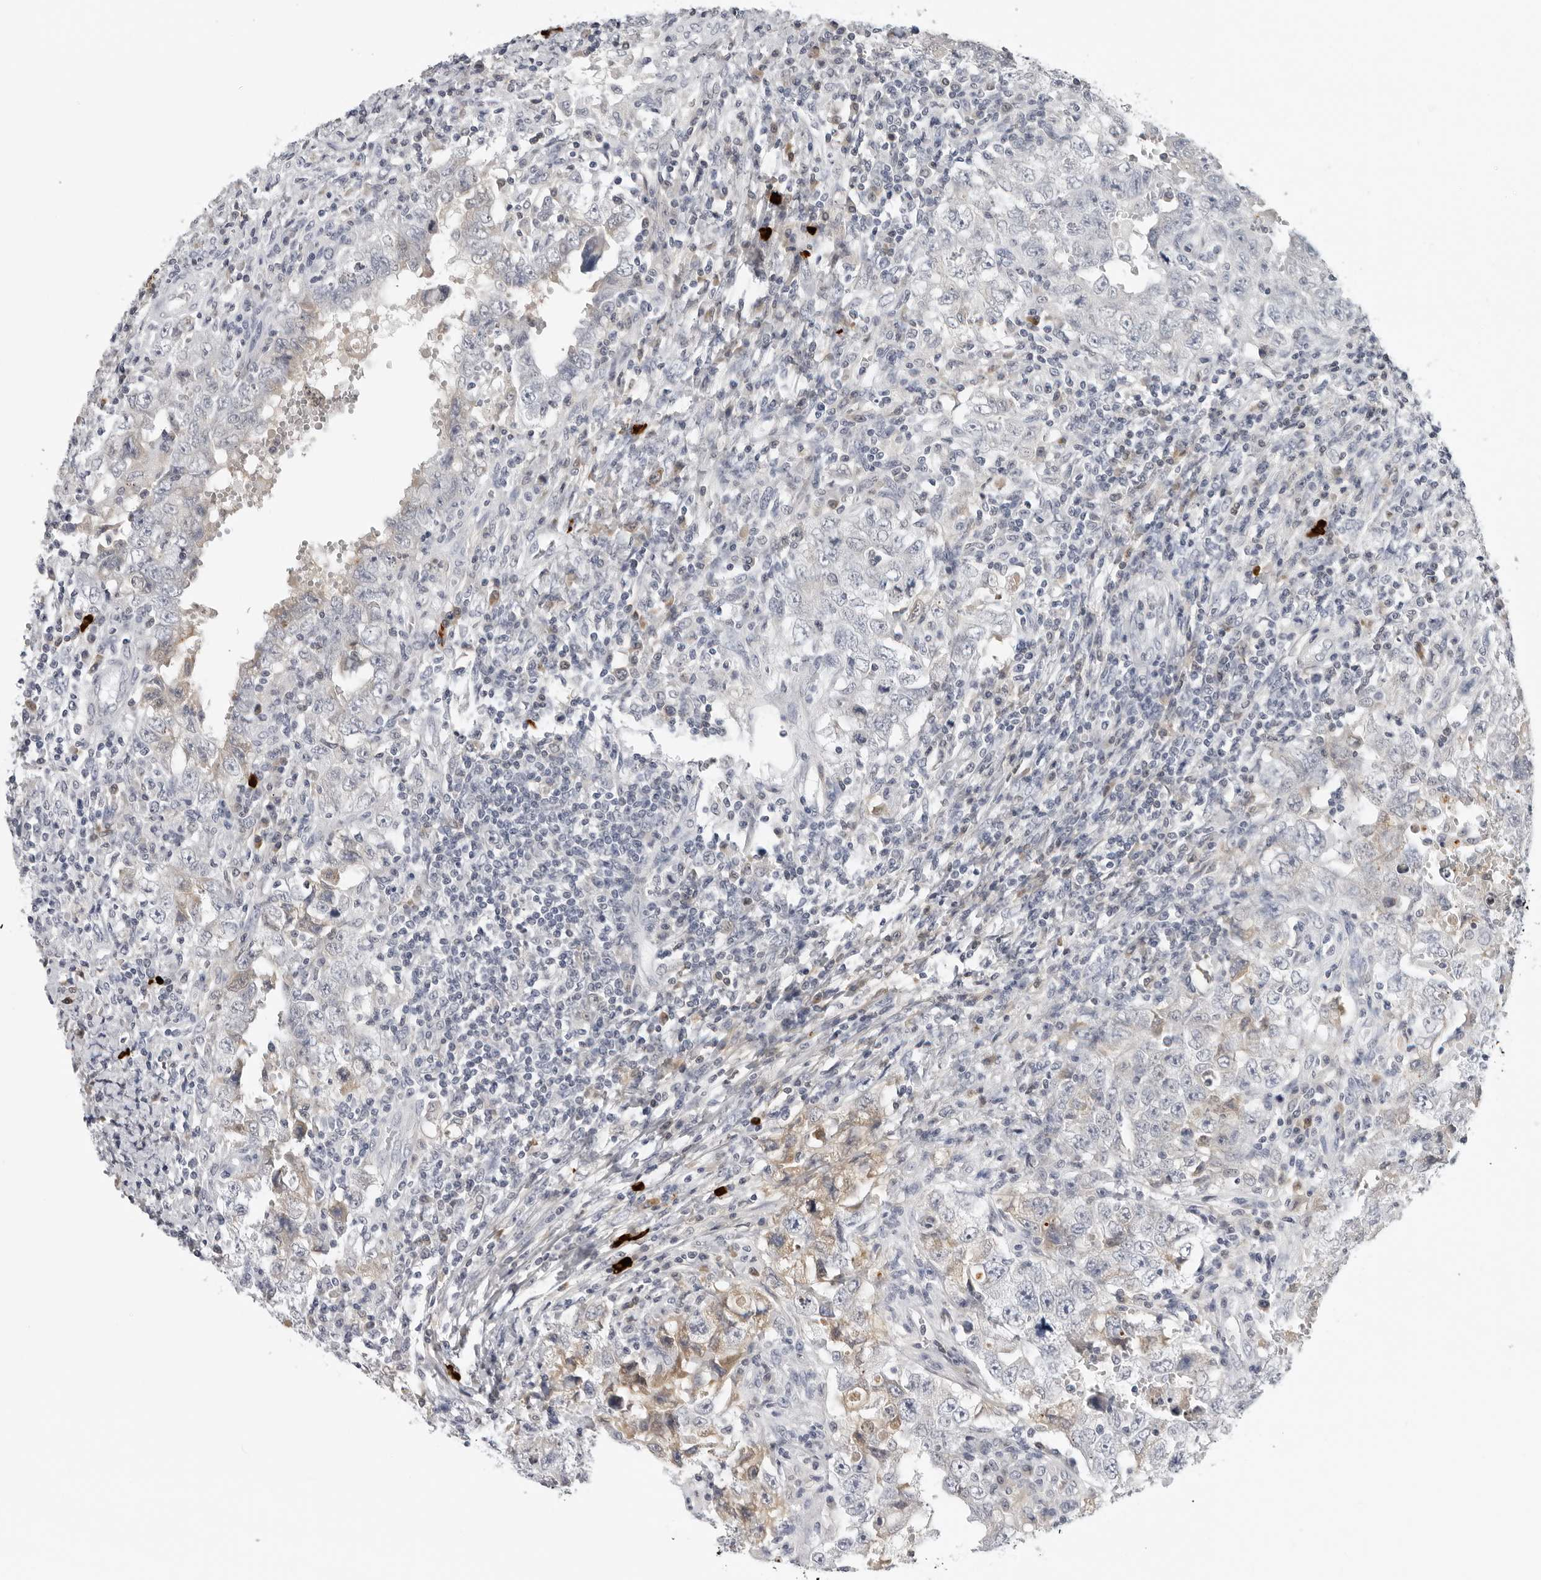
{"staining": {"intensity": "weak", "quantity": "<25%", "location": "cytoplasmic/membranous"}, "tissue": "testis cancer", "cell_type": "Tumor cells", "image_type": "cancer", "snomed": [{"axis": "morphology", "description": "Carcinoma, Embryonal, NOS"}, {"axis": "topography", "description": "Testis"}], "caption": "Immunohistochemistry image of human testis embryonal carcinoma stained for a protein (brown), which exhibits no positivity in tumor cells. Brightfield microscopy of immunohistochemistry (IHC) stained with DAB (brown) and hematoxylin (blue), captured at high magnification.", "gene": "ZNF502", "patient": {"sex": "male", "age": 26}}